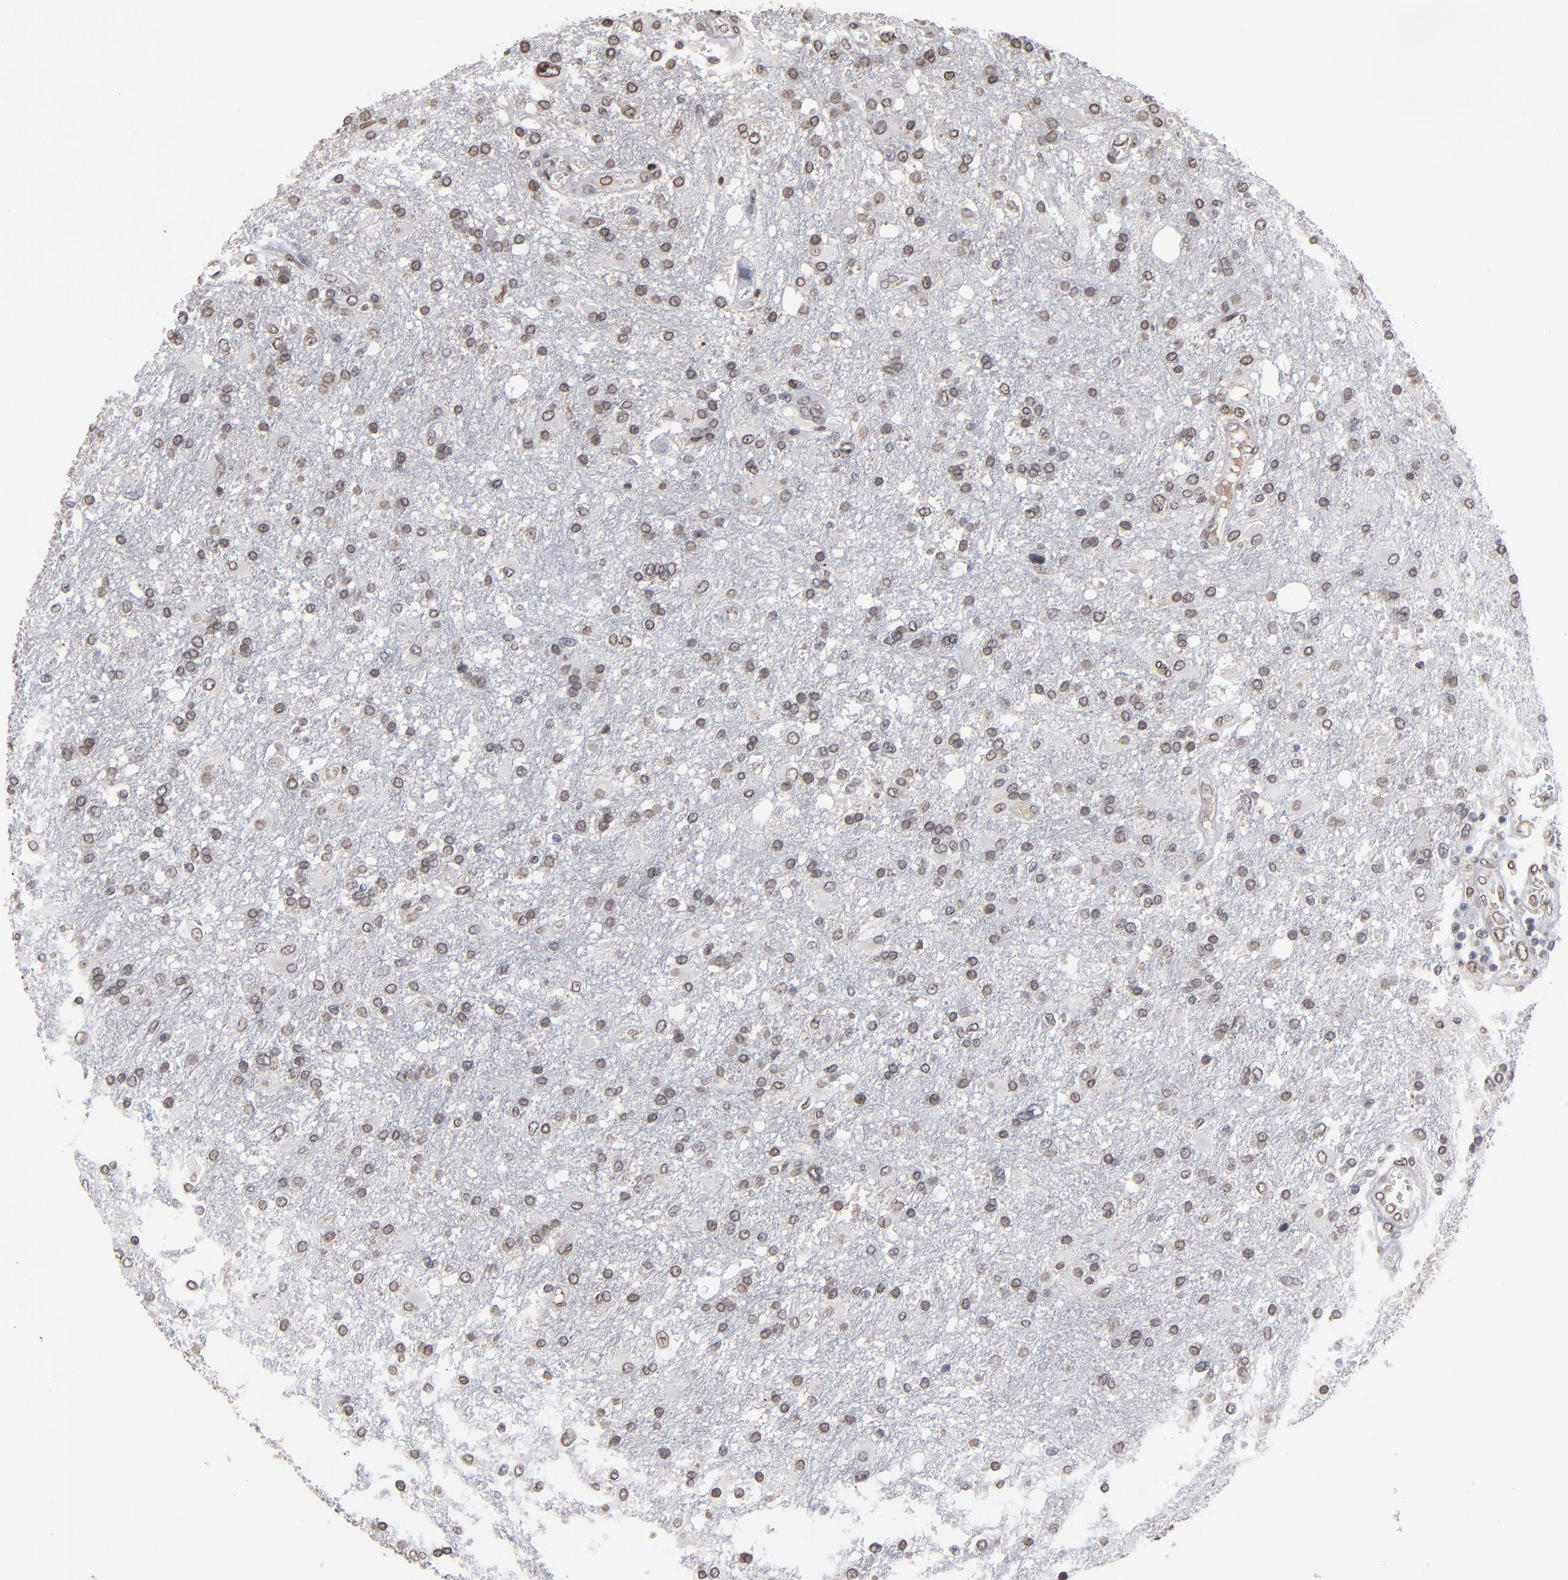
{"staining": {"intensity": "moderate", "quantity": "25%-75%", "location": "cytoplasmic/membranous,nuclear"}, "tissue": "glioma", "cell_type": "Tumor cells", "image_type": "cancer", "snomed": [{"axis": "morphology", "description": "Glioma, malignant, High grade"}, {"axis": "topography", "description": "Cerebral cortex"}], "caption": "Immunohistochemical staining of malignant glioma (high-grade) reveals medium levels of moderate cytoplasmic/membranous and nuclear protein positivity in approximately 25%-75% of tumor cells. The staining is performed using DAB brown chromogen to label protein expression. The nuclei are counter-stained blue using hematoxylin.", "gene": "BAZ1A", "patient": {"sex": "male", "age": 79}}